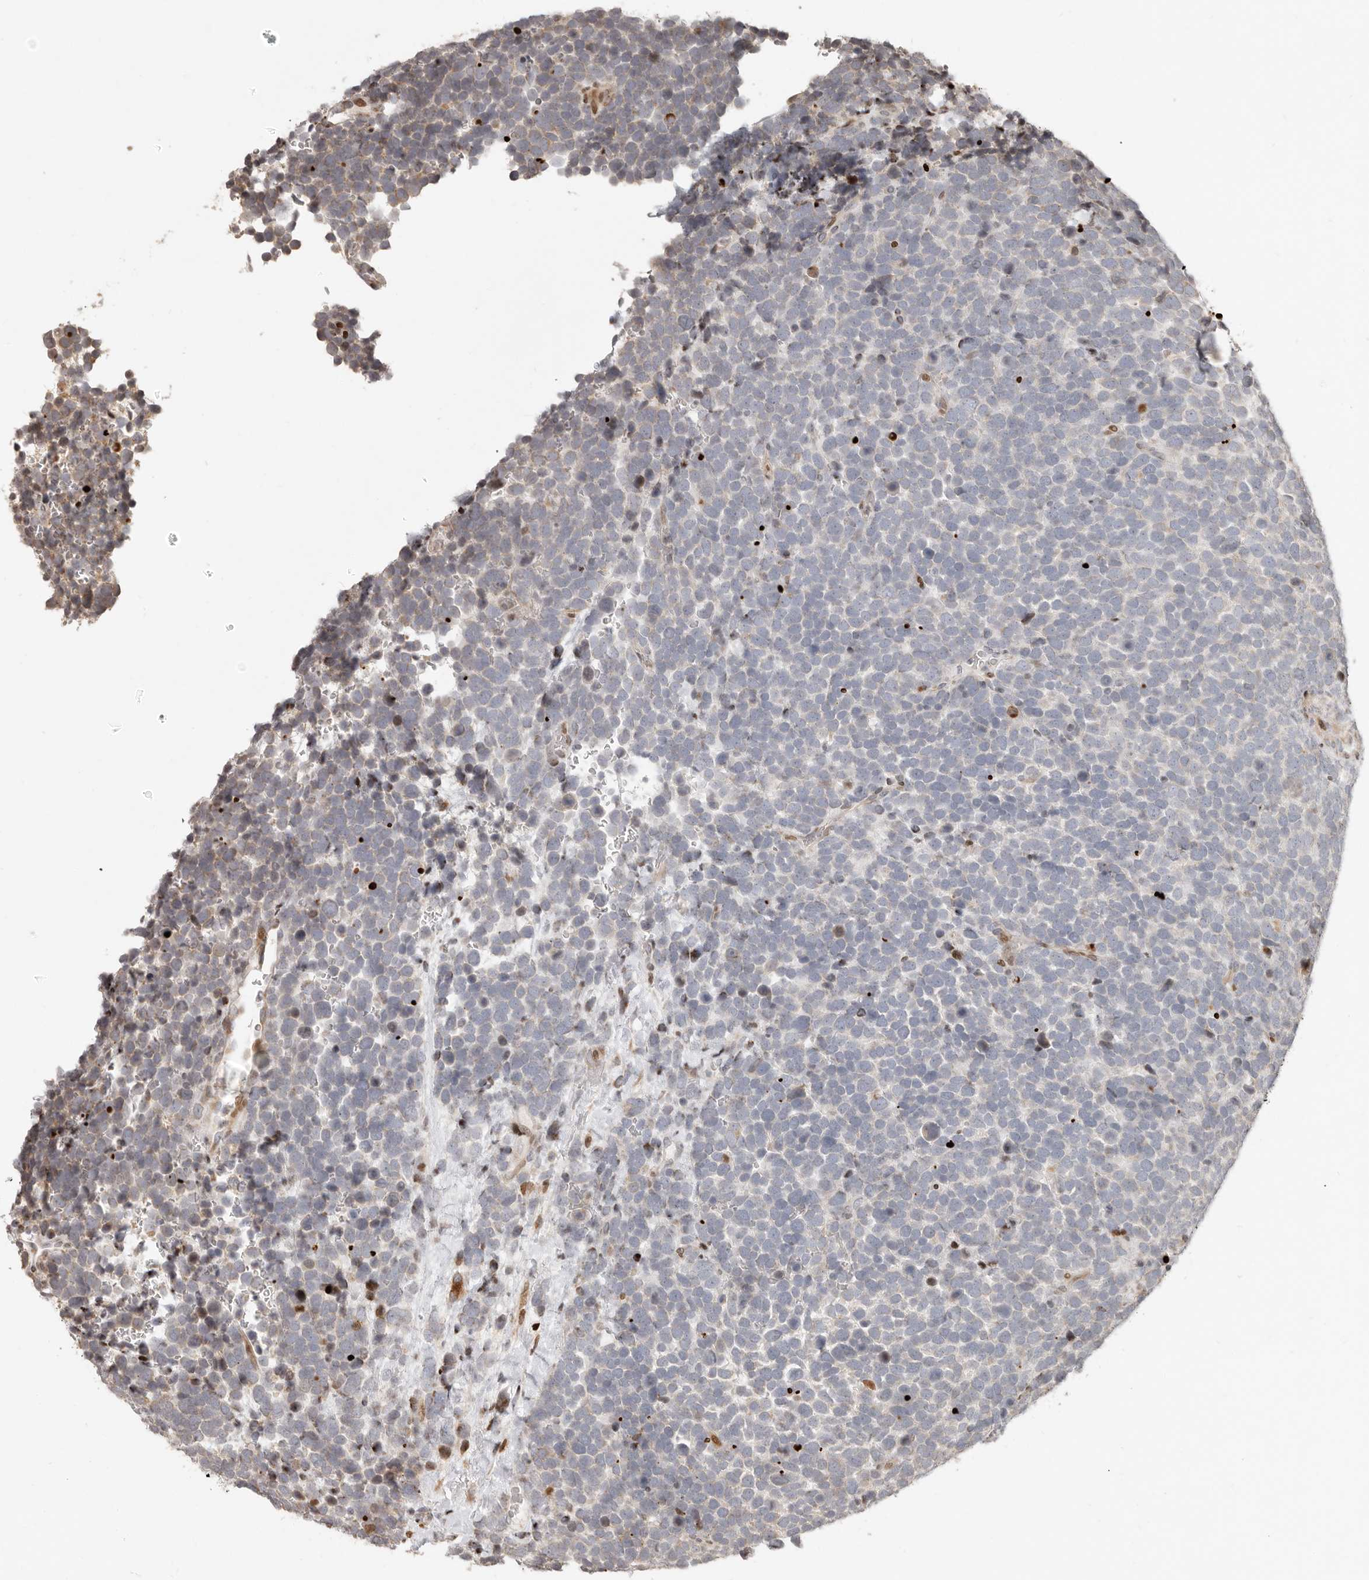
{"staining": {"intensity": "negative", "quantity": "none", "location": "none"}, "tissue": "urothelial cancer", "cell_type": "Tumor cells", "image_type": "cancer", "snomed": [{"axis": "morphology", "description": "Urothelial carcinoma, High grade"}, {"axis": "topography", "description": "Urinary bladder"}], "caption": "This is an immunohistochemistry (IHC) photomicrograph of urothelial cancer. There is no positivity in tumor cells.", "gene": "TRIM4", "patient": {"sex": "female", "age": 82}}